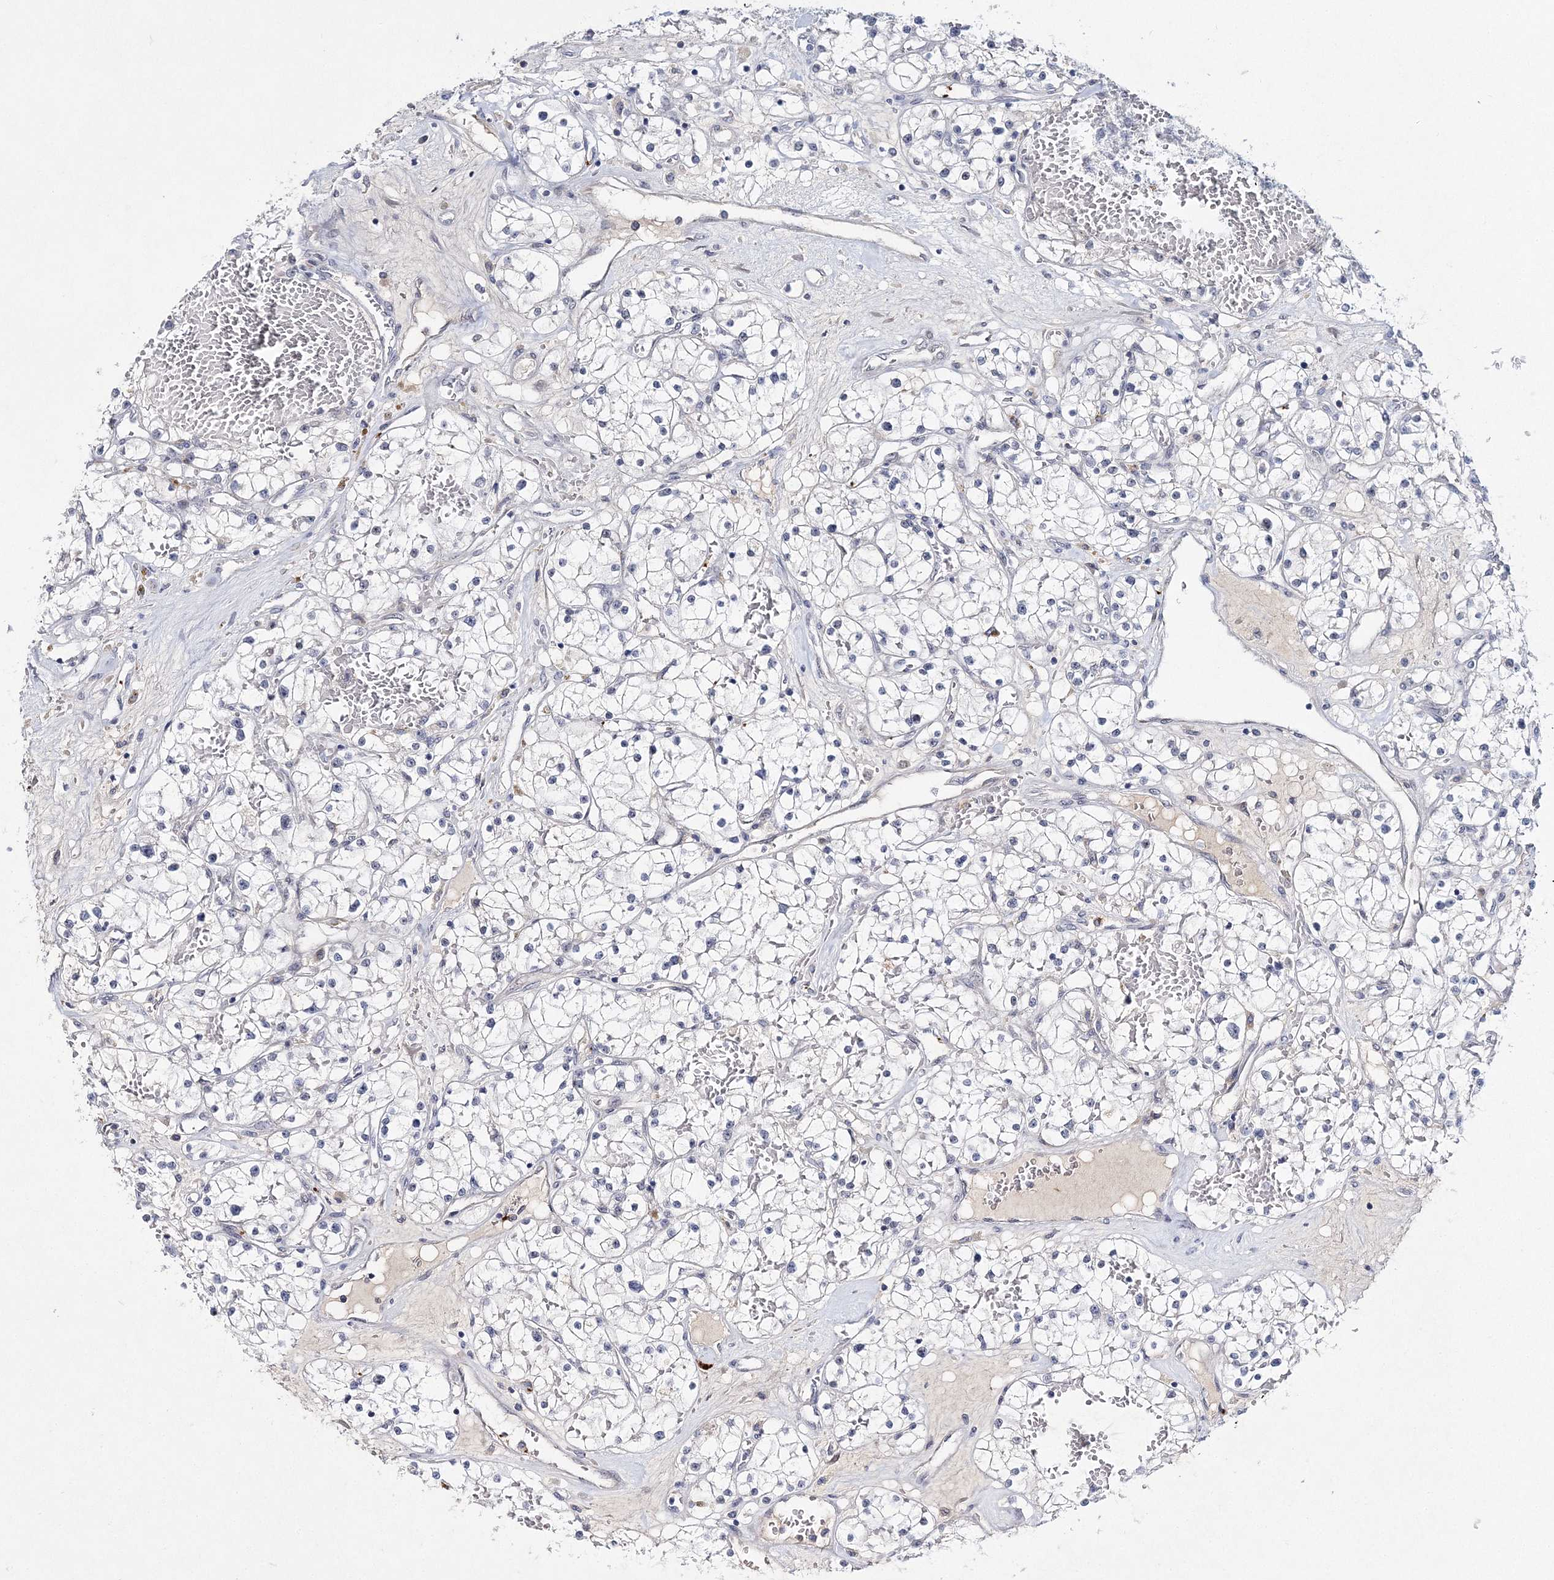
{"staining": {"intensity": "negative", "quantity": "none", "location": "none"}, "tissue": "renal cancer", "cell_type": "Tumor cells", "image_type": "cancer", "snomed": [{"axis": "morphology", "description": "Normal tissue, NOS"}, {"axis": "morphology", "description": "Adenocarcinoma, NOS"}, {"axis": "topography", "description": "Kidney"}], "caption": "High magnification brightfield microscopy of renal cancer (adenocarcinoma) stained with DAB (brown) and counterstained with hematoxylin (blue): tumor cells show no significant staining.", "gene": "MYOZ2", "patient": {"sex": "male", "age": 68}}